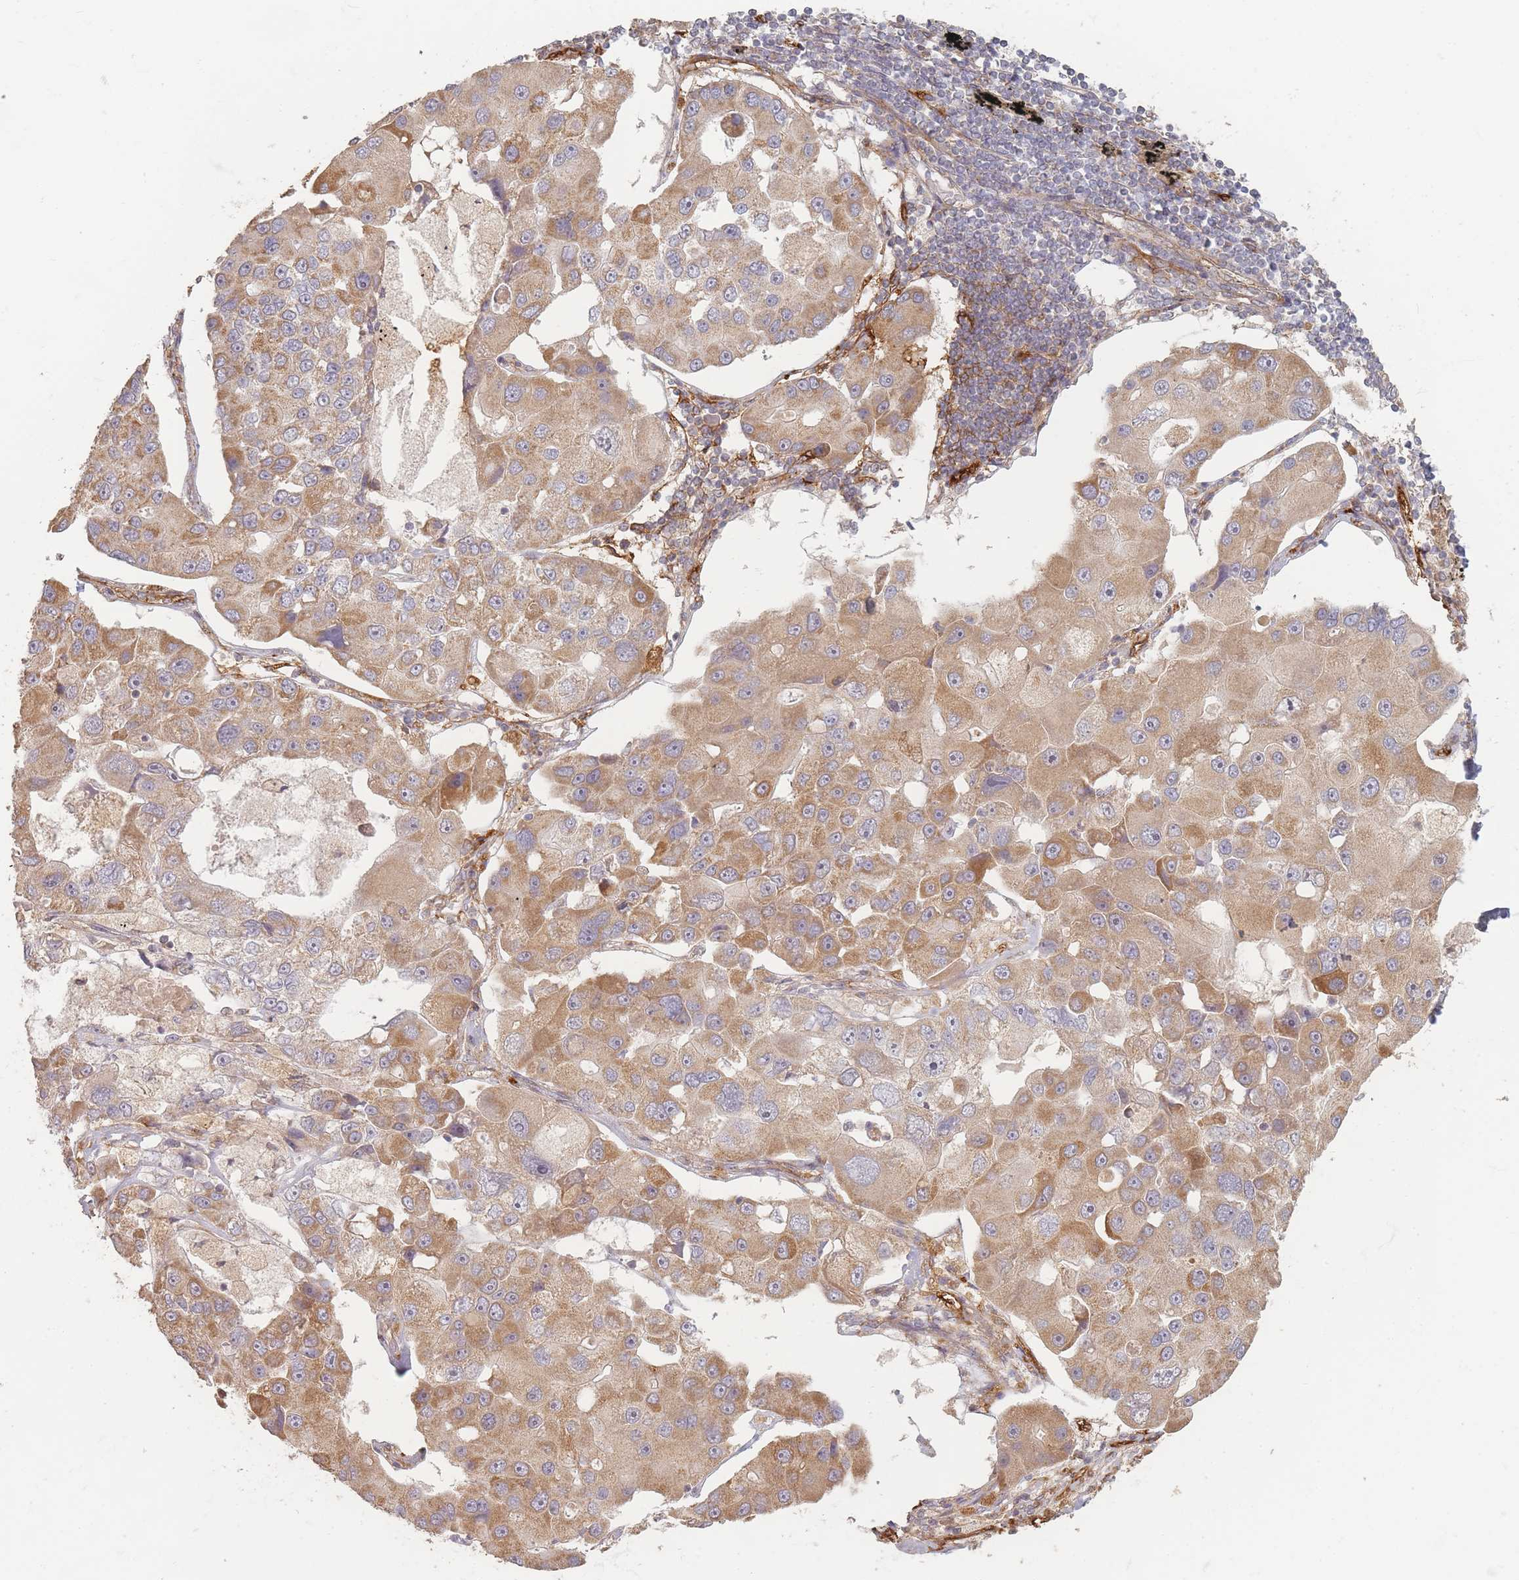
{"staining": {"intensity": "moderate", "quantity": ">75%", "location": "cytoplasmic/membranous"}, "tissue": "lung cancer", "cell_type": "Tumor cells", "image_type": "cancer", "snomed": [{"axis": "morphology", "description": "Adenocarcinoma, NOS"}, {"axis": "topography", "description": "Lung"}], "caption": "Immunohistochemical staining of human lung cancer (adenocarcinoma) reveals medium levels of moderate cytoplasmic/membranous expression in about >75% of tumor cells. The protein is stained brown, and the nuclei are stained in blue (DAB IHC with brightfield microscopy, high magnification).", "gene": "MRPS6", "patient": {"sex": "female", "age": 54}}